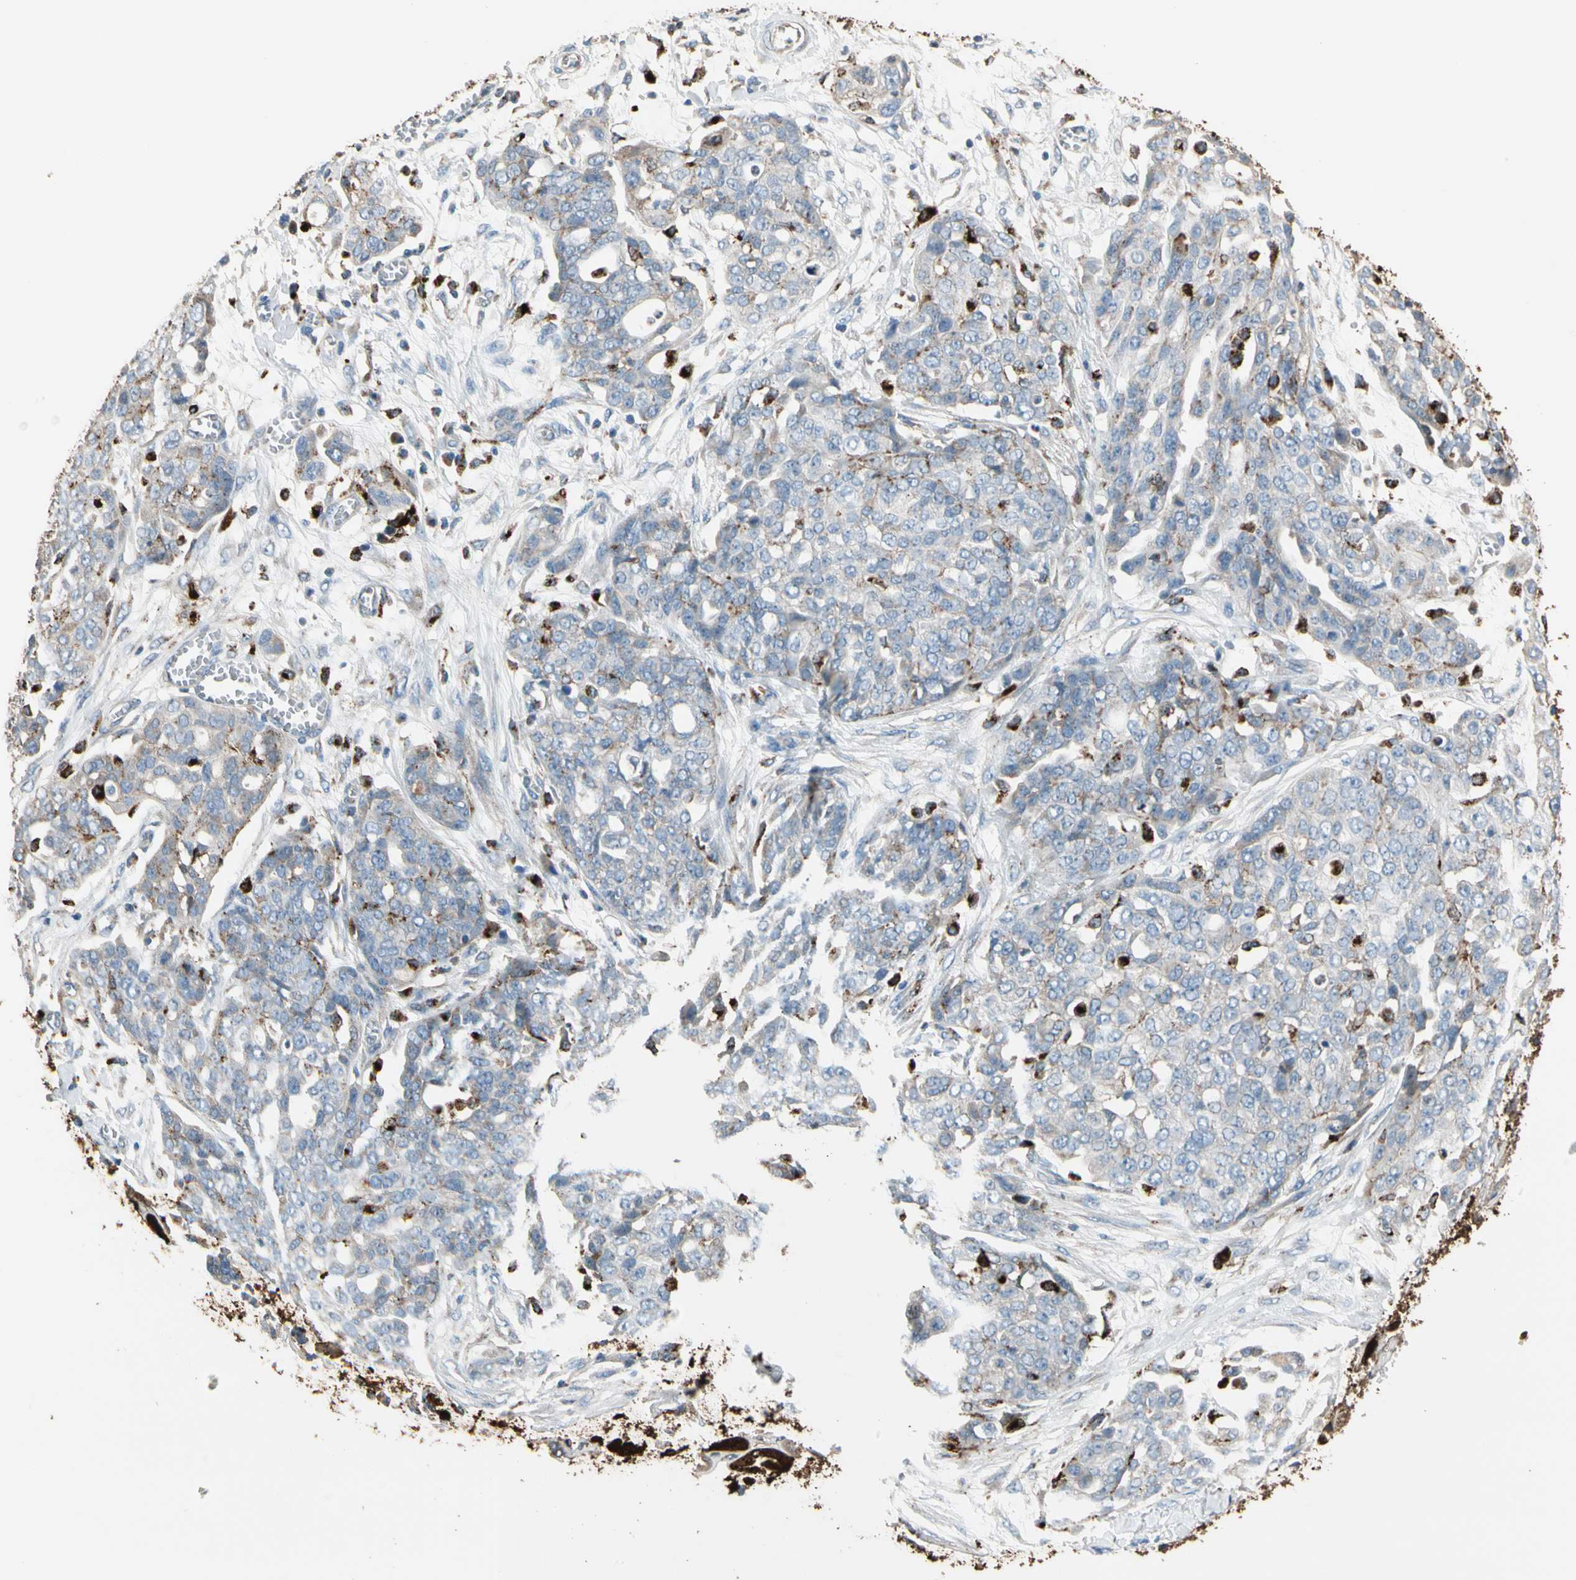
{"staining": {"intensity": "moderate", "quantity": "<25%", "location": "cytoplasmic/membranous"}, "tissue": "ovarian cancer", "cell_type": "Tumor cells", "image_type": "cancer", "snomed": [{"axis": "morphology", "description": "Cystadenocarcinoma, serous, NOS"}, {"axis": "topography", "description": "Soft tissue"}, {"axis": "topography", "description": "Ovary"}], "caption": "IHC histopathology image of human ovarian cancer stained for a protein (brown), which reveals low levels of moderate cytoplasmic/membranous staining in approximately <25% of tumor cells.", "gene": "GM2A", "patient": {"sex": "female", "age": 57}}